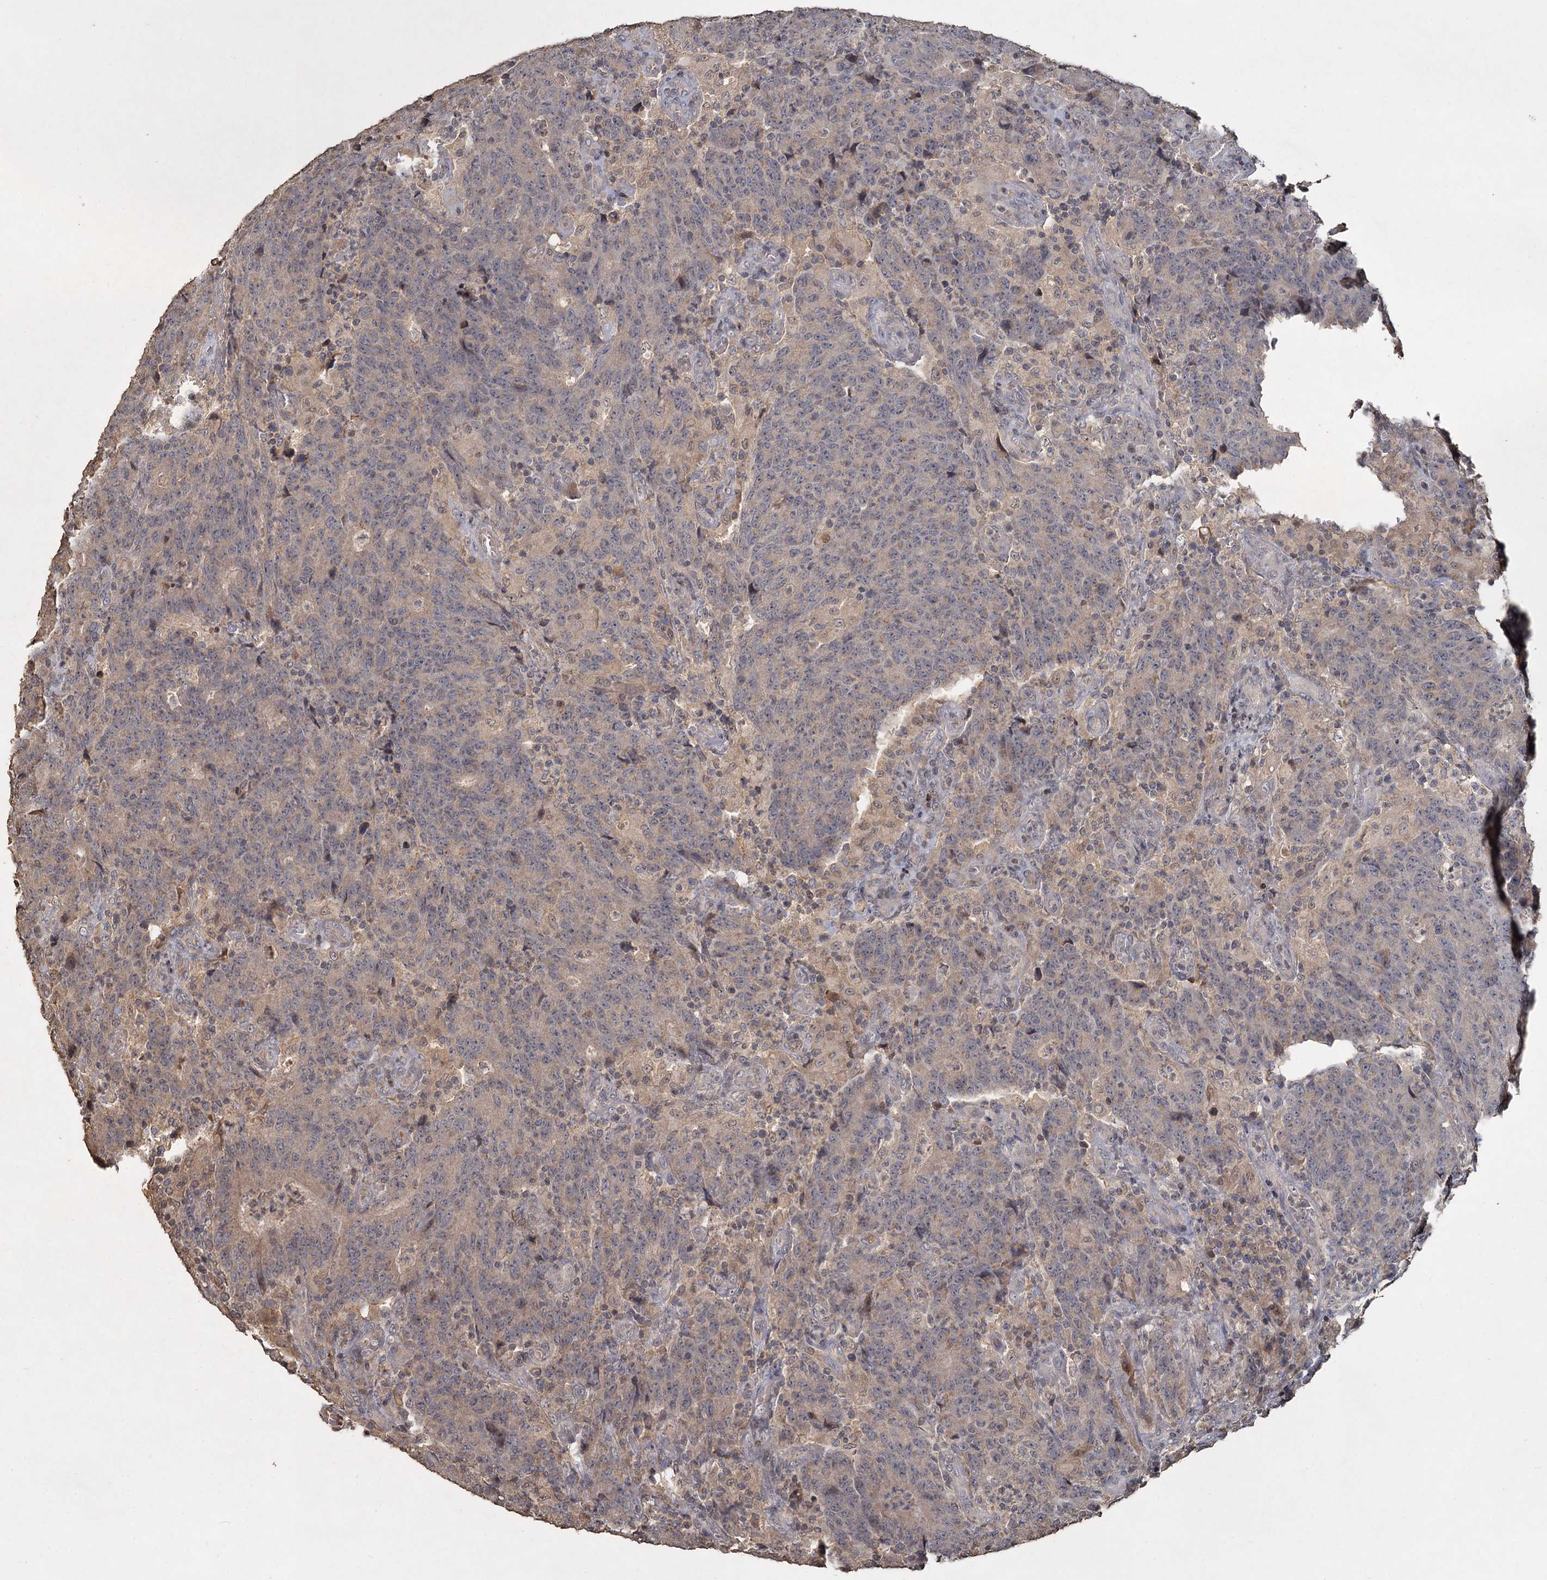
{"staining": {"intensity": "weak", "quantity": "<25%", "location": "cytoplasmic/membranous"}, "tissue": "colorectal cancer", "cell_type": "Tumor cells", "image_type": "cancer", "snomed": [{"axis": "morphology", "description": "Adenocarcinoma, NOS"}, {"axis": "topography", "description": "Colon"}], "caption": "The immunohistochemistry (IHC) histopathology image has no significant positivity in tumor cells of colorectal adenocarcinoma tissue. (Stains: DAB IHC with hematoxylin counter stain, Microscopy: brightfield microscopy at high magnification).", "gene": "CCDC61", "patient": {"sex": "female", "age": 75}}